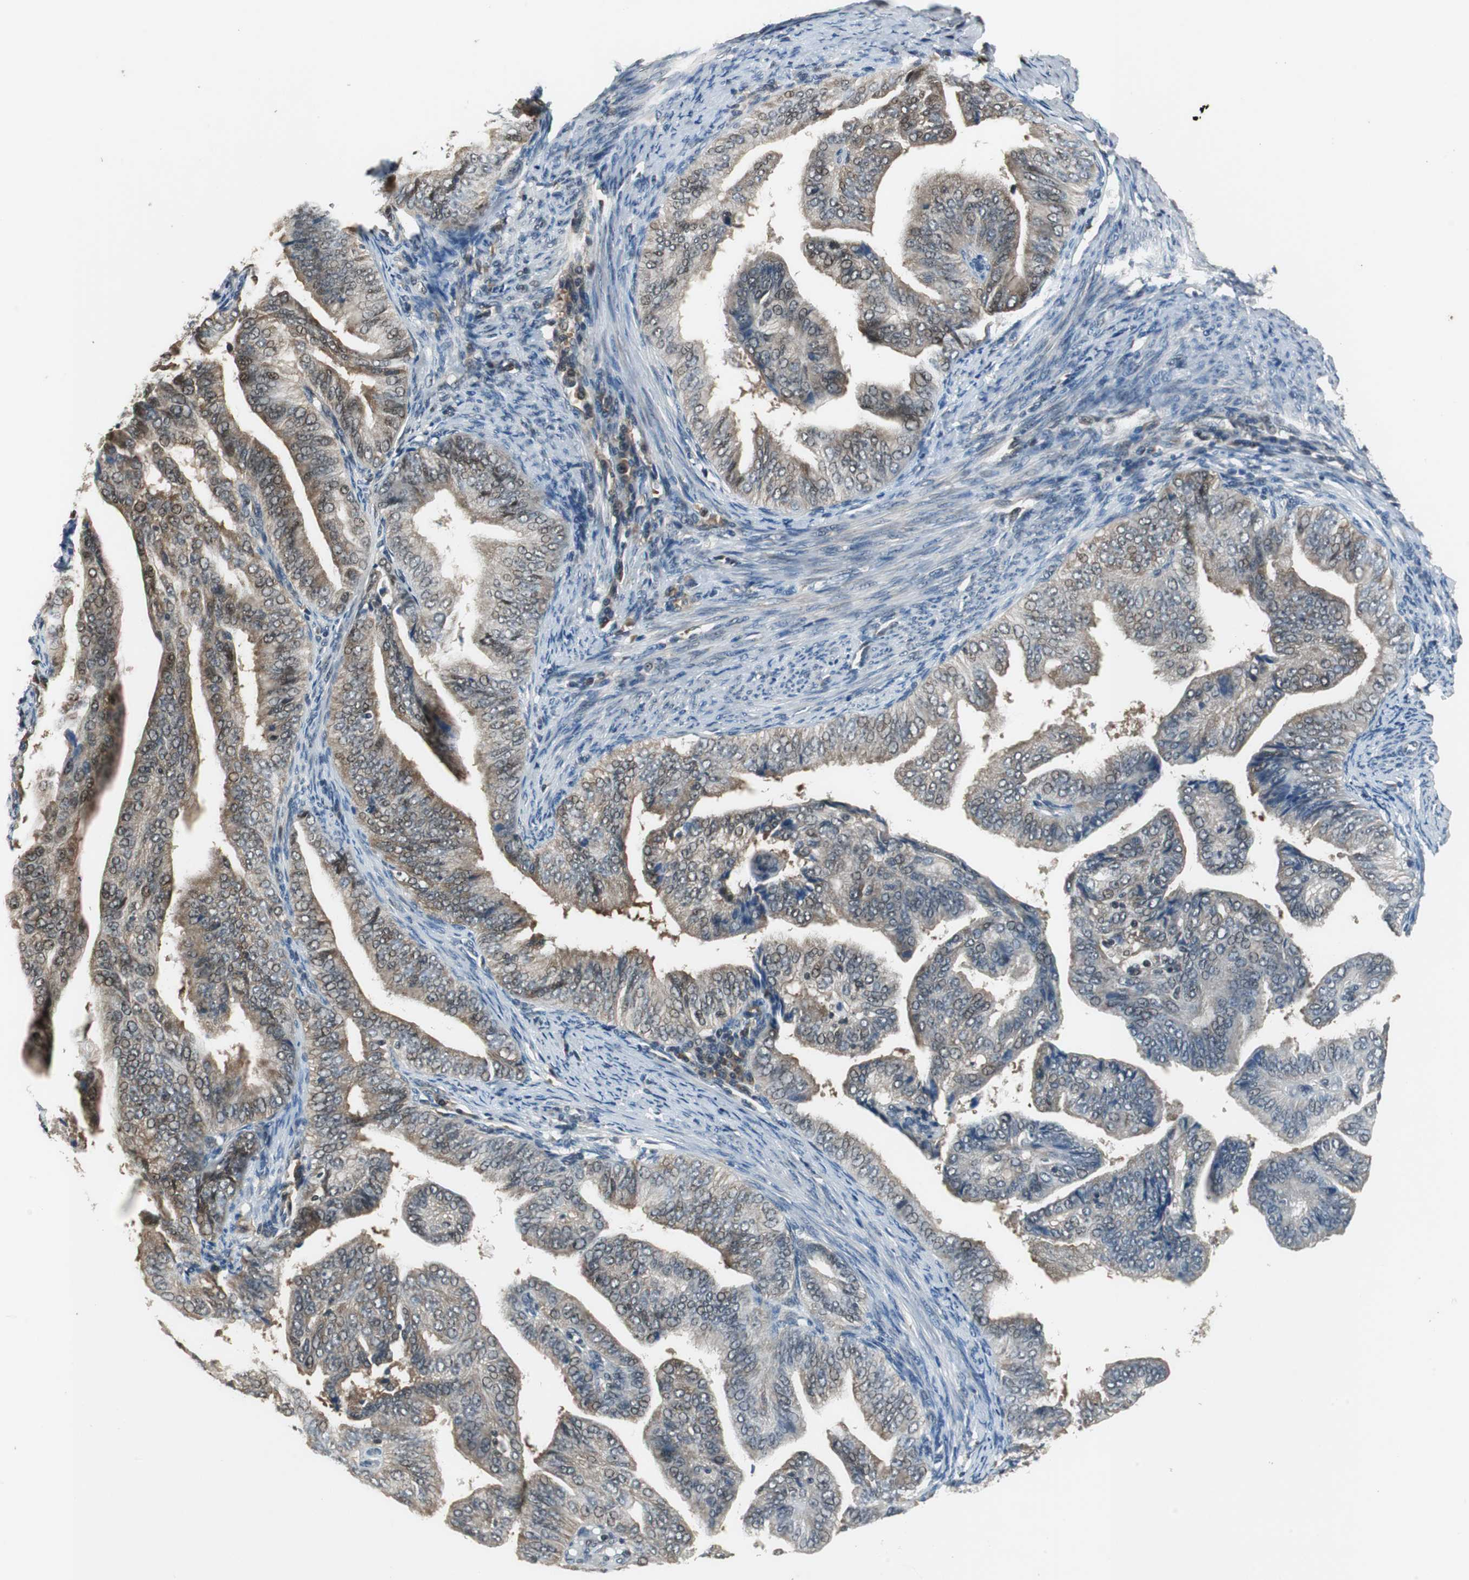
{"staining": {"intensity": "moderate", "quantity": "25%-75%", "location": "cytoplasmic/membranous"}, "tissue": "endometrial cancer", "cell_type": "Tumor cells", "image_type": "cancer", "snomed": [{"axis": "morphology", "description": "Adenocarcinoma, NOS"}, {"axis": "topography", "description": "Endometrium"}], "caption": "A medium amount of moderate cytoplasmic/membranous expression is identified in approximately 25%-75% of tumor cells in endometrial cancer tissue.", "gene": "MAFB", "patient": {"sex": "female", "age": 58}}